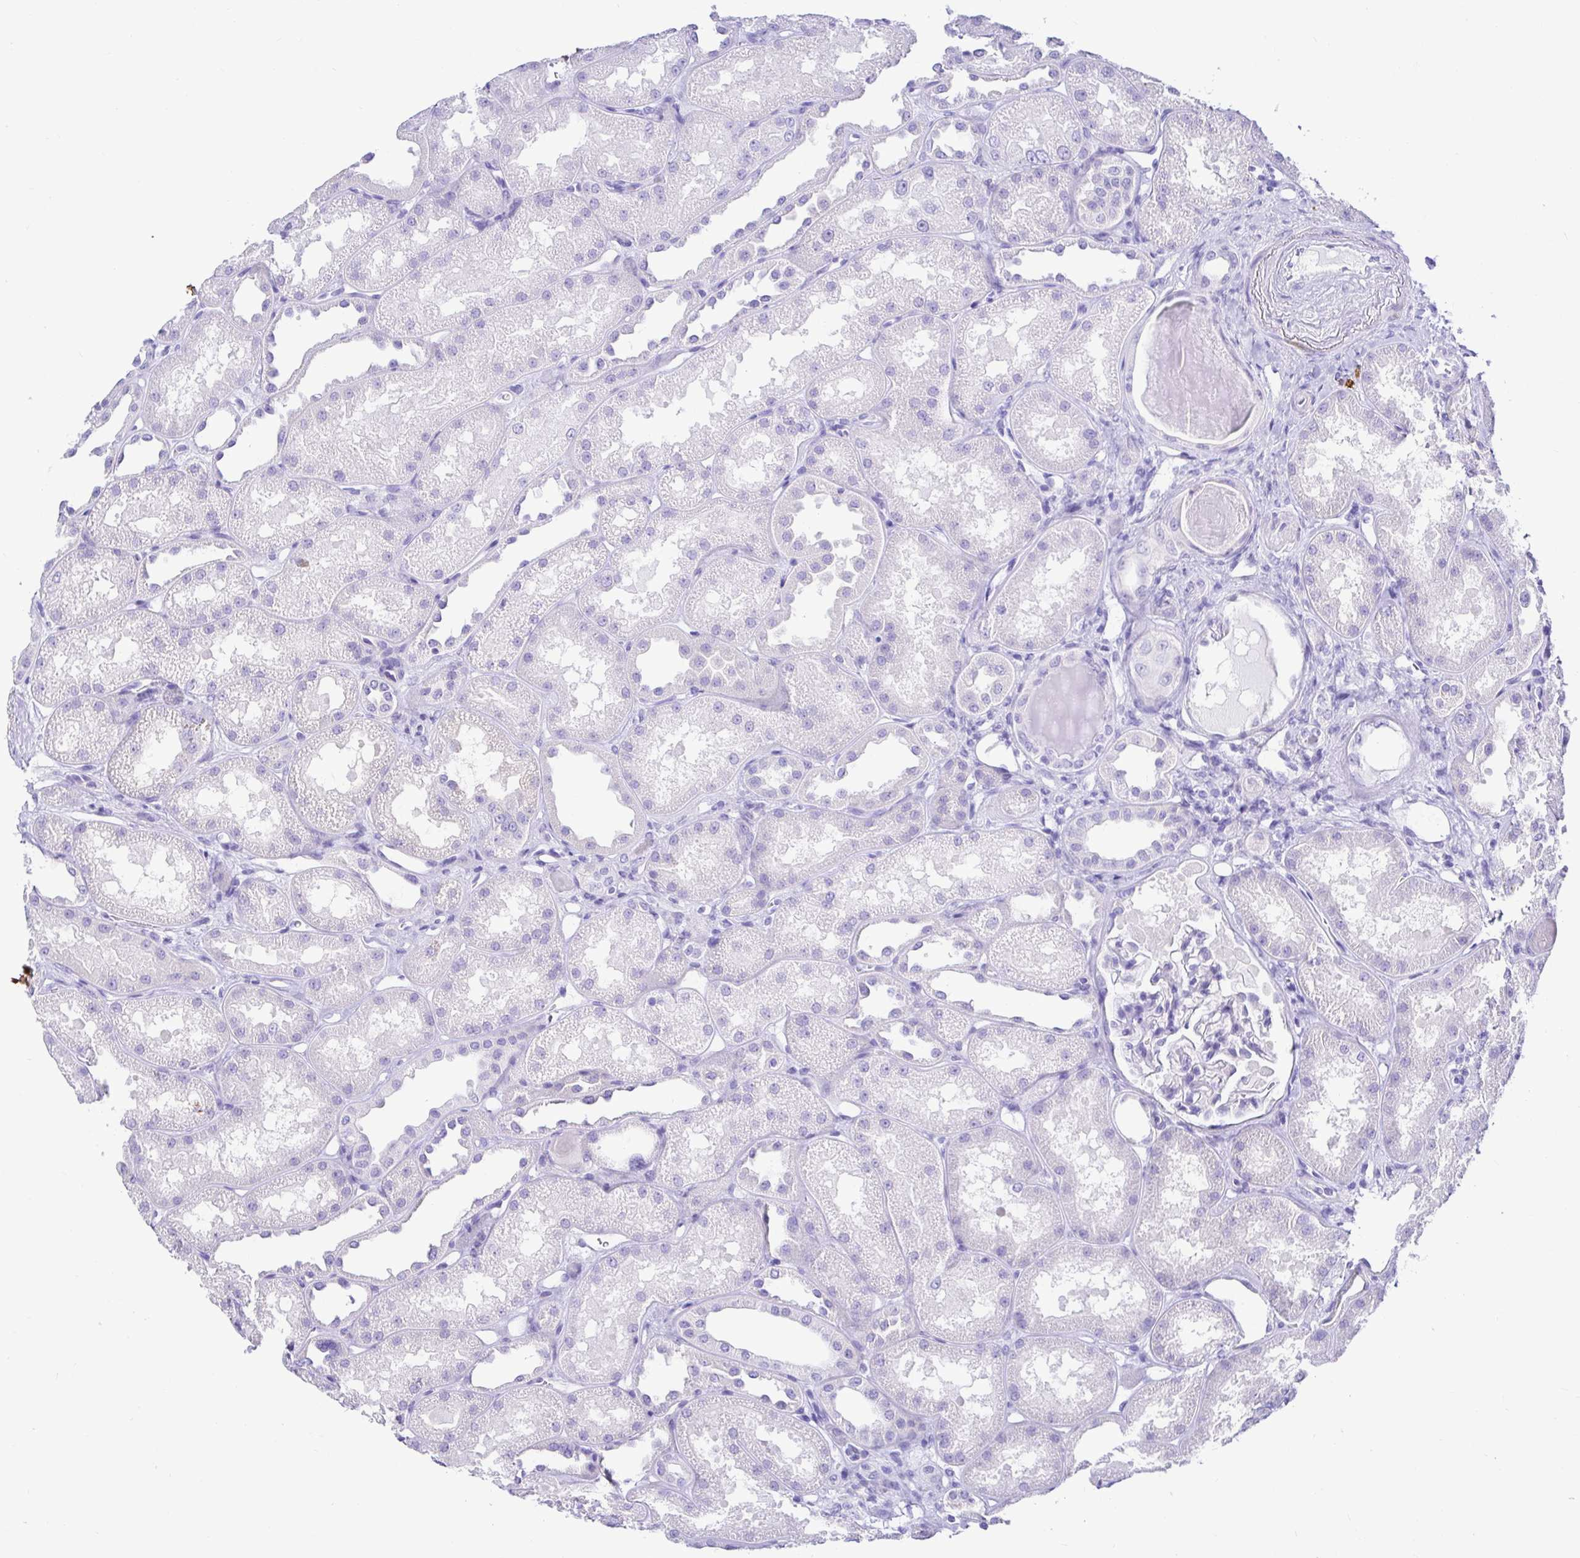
{"staining": {"intensity": "negative", "quantity": "none", "location": "none"}, "tissue": "kidney", "cell_type": "Cells in glomeruli", "image_type": "normal", "snomed": [{"axis": "morphology", "description": "Normal tissue, NOS"}, {"axis": "topography", "description": "Kidney"}], "caption": "Human kidney stained for a protein using IHC shows no expression in cells in glomeruli.", "gene": "BACE2", "patient": {"sex": "male", "age": 61}}